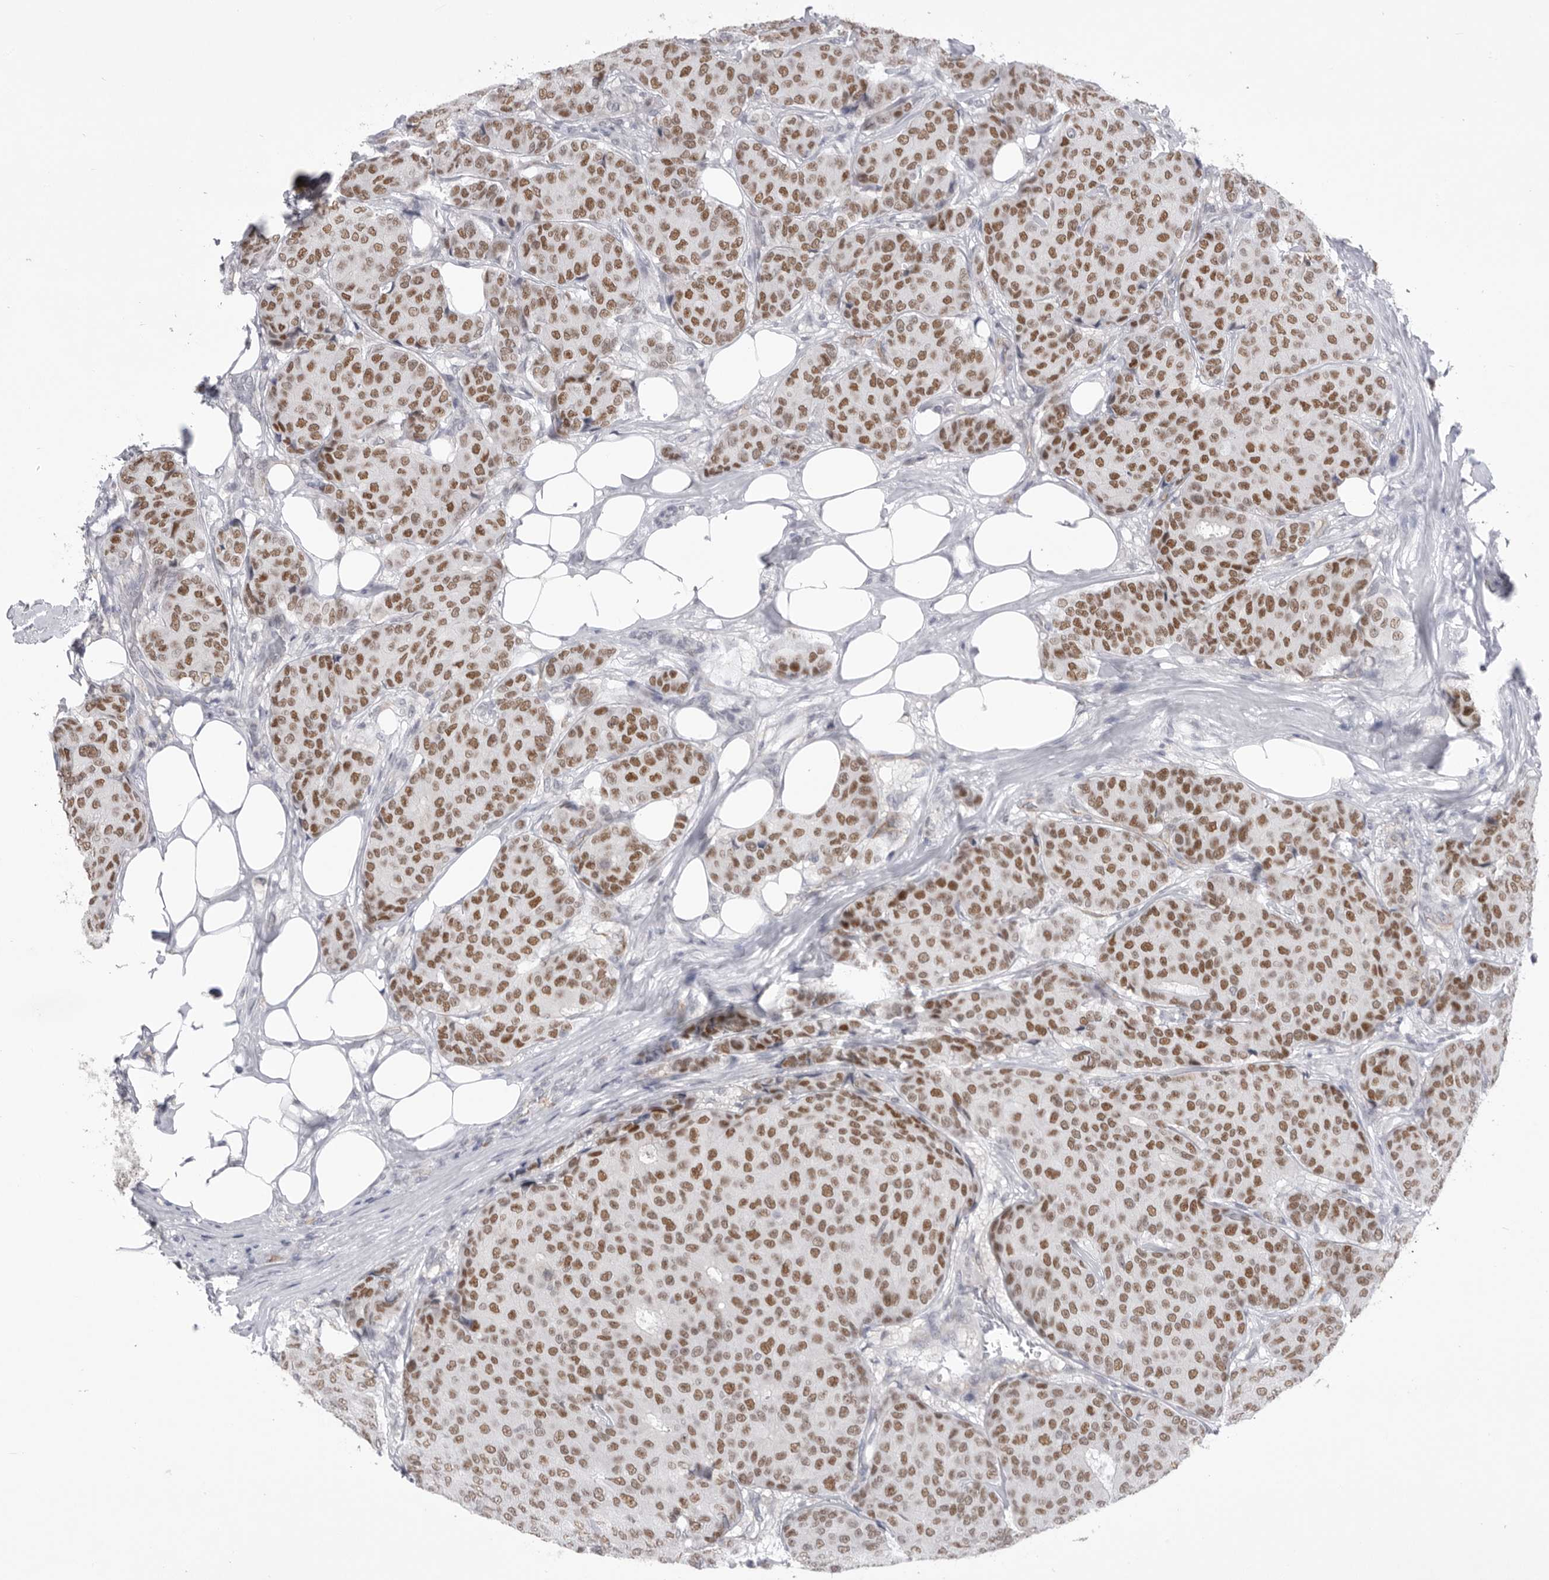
{"staining": {"intensity": "strong", "quantity": ">75%", "location": "nuclear"}, "tissue": "breast cancer", "cell_type": "Tumor cells", "image_type": "cancer", "snomed": [{"axis": "morphology", "description": "Duct carcinoma"}, {"axis": "topography", "description": "Breast"}], "caption": "Immunohistochemical staining of human breast intraductal carcinoma displays high levels of strong nuclear positivity in about >75% of tumor cells.", "gene": "ZBTB7B", "patient": {"sex": "female", "age": 75}}